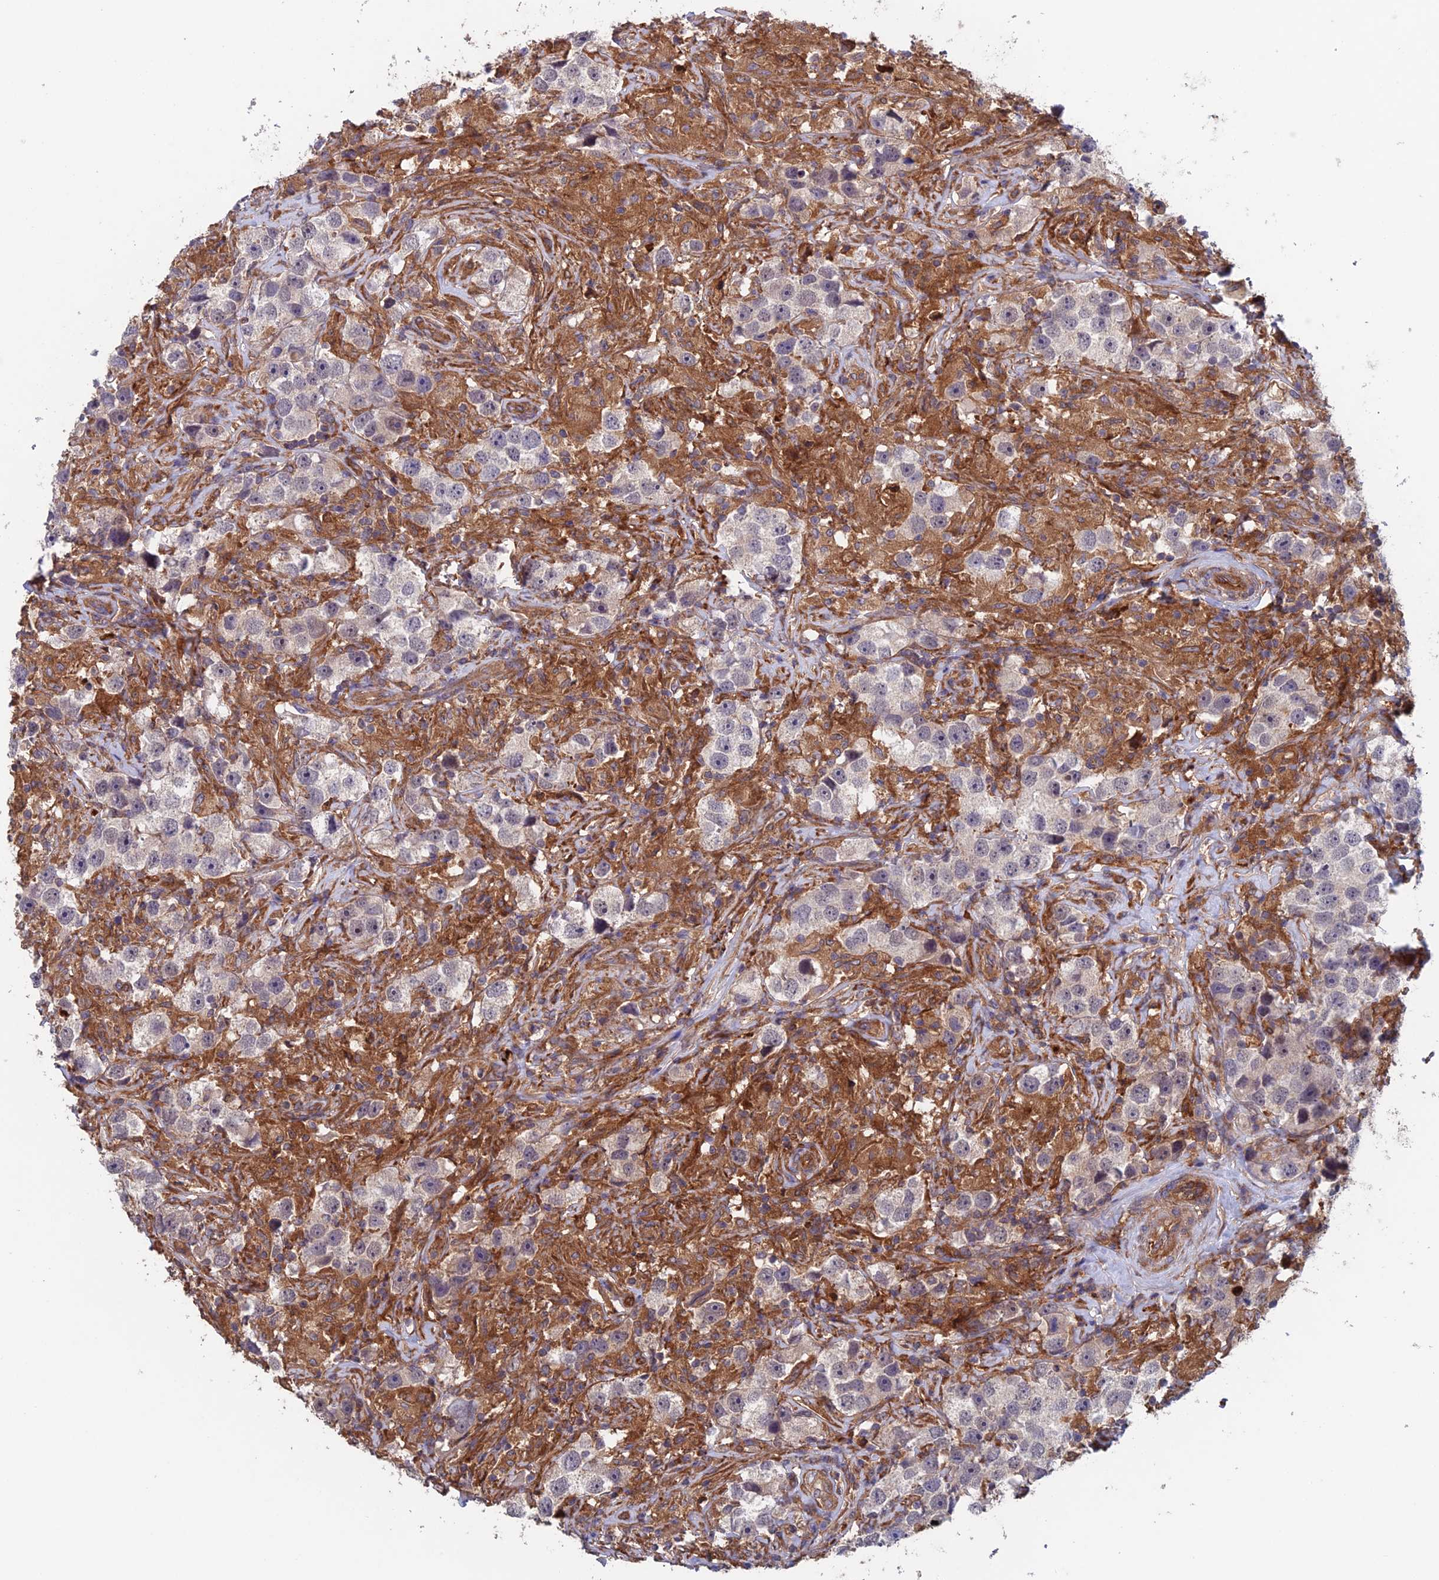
{"staining": {"intensity": "negative", "quantity": "none", "location": "none"}, "tissue": "testis cancer", "cell_type": "Tumor cells", "image_type": "cancer", "snomed": [{"axis": "morphology", "description": "Seminoma, NOS"}, {"axis": "topography", "description": "Testis"}], "caption": "There is no significant expression in tumor cells of seminoma (testis). The staining was performed using DAB to visualize the protein expression in brown, while the nuclei were stained in blue with hematoxylin (Magnification: 20x).", "gene": "NUDT16L1", "patient": {"sex": "male", "age": 49}}